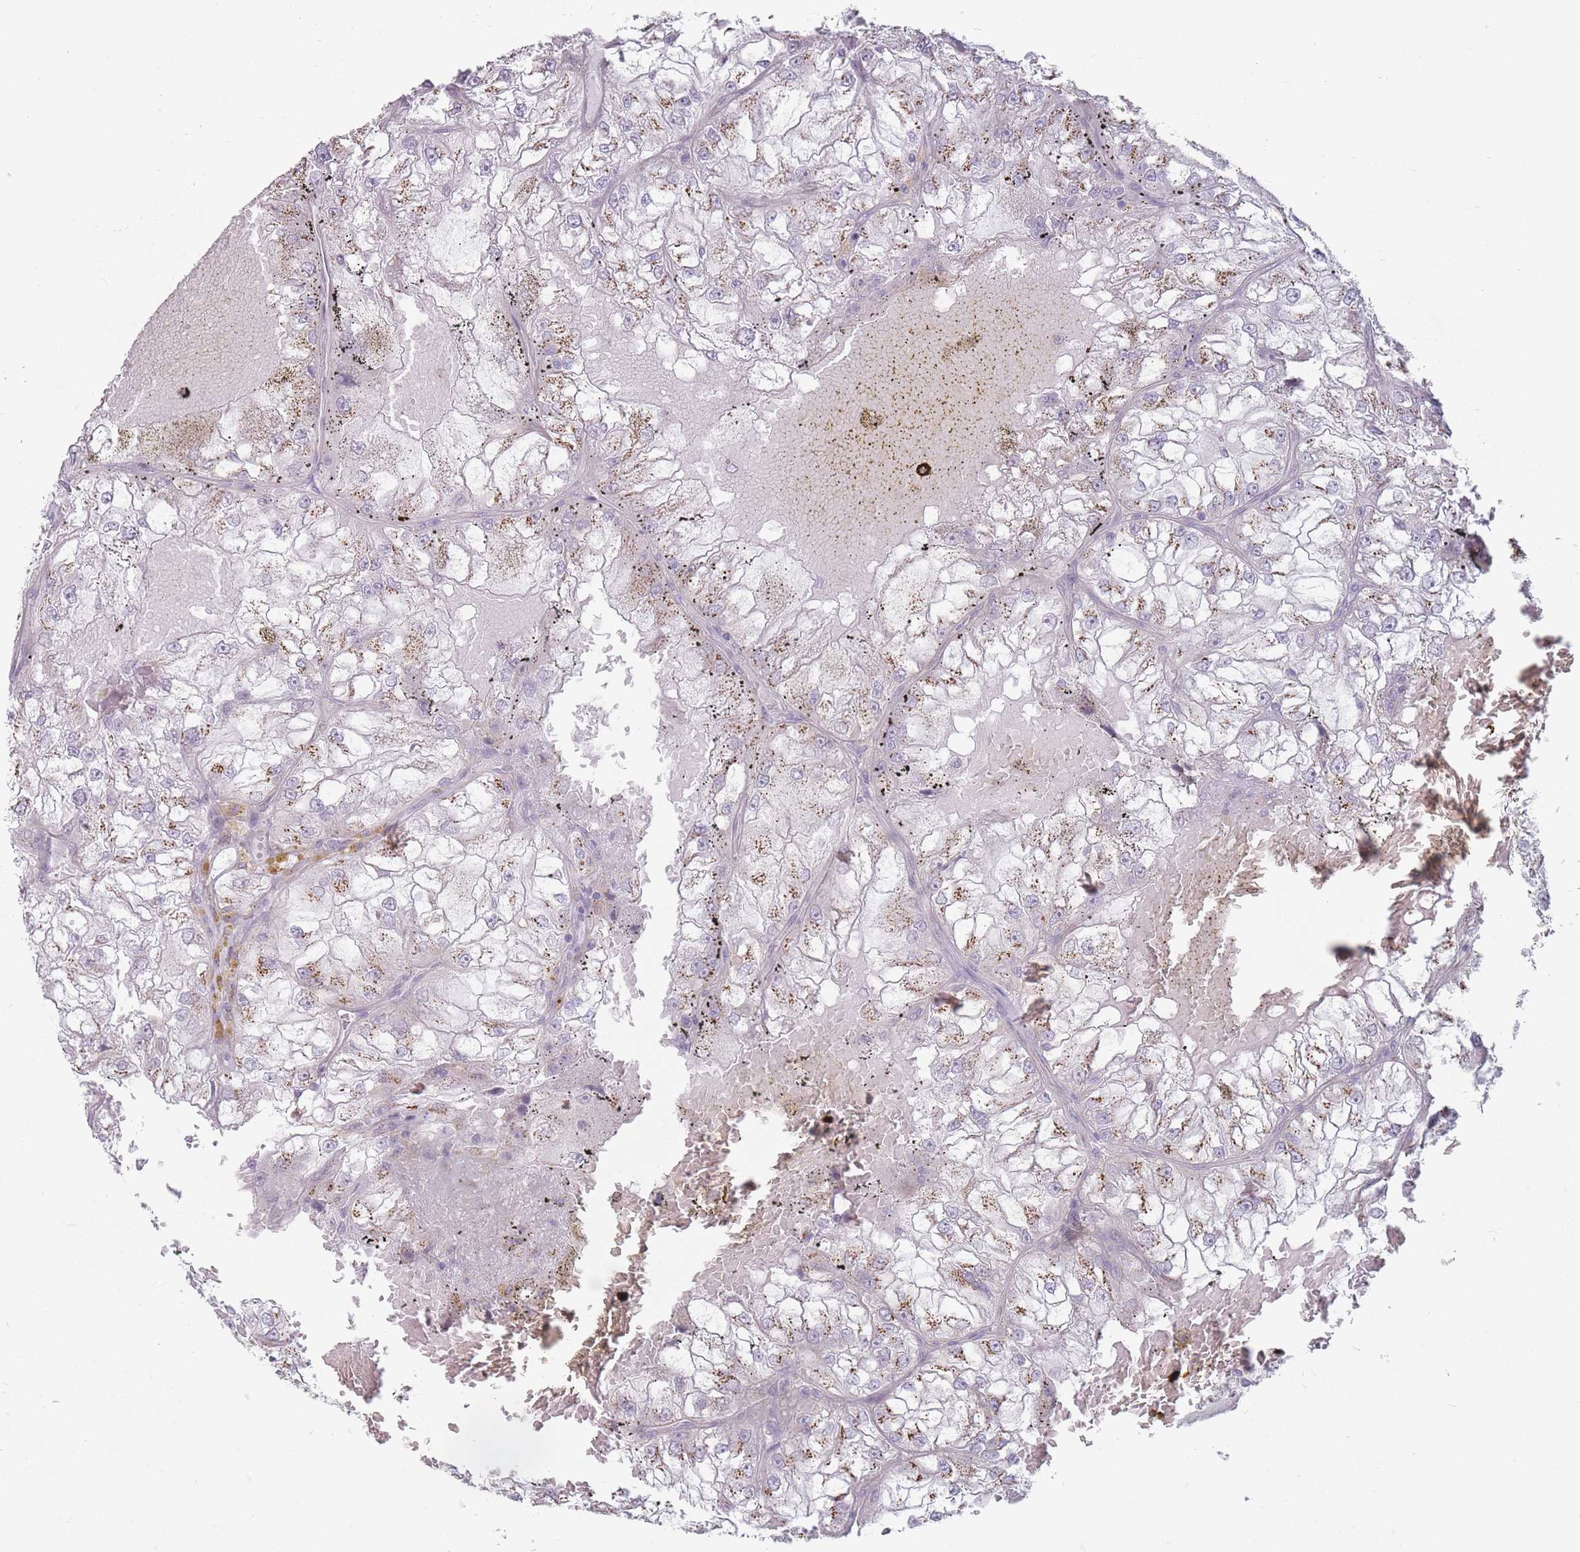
{"staining": {"intensity": "moderate", "quantity": "25%-75%", "location": "cytoplasmic/membranous"}, "tissue": "renal cancer", "cell_type": "Tumor cells", "image_type": "cancer", "snomed": [{"axis": "morphology", "description": "Adenocarcinoma, NOS"}, {"axis": "topography", "description": "Kidney"}], "caption": "Tumor cells reveal medium levels of moderate cytoplasmic/membranous staining in about 25%-75% of cells in renal cancer (adenocarcinoma).", "gene": "AKAIN1", "patient": {"sex": "female", "age": 72}}